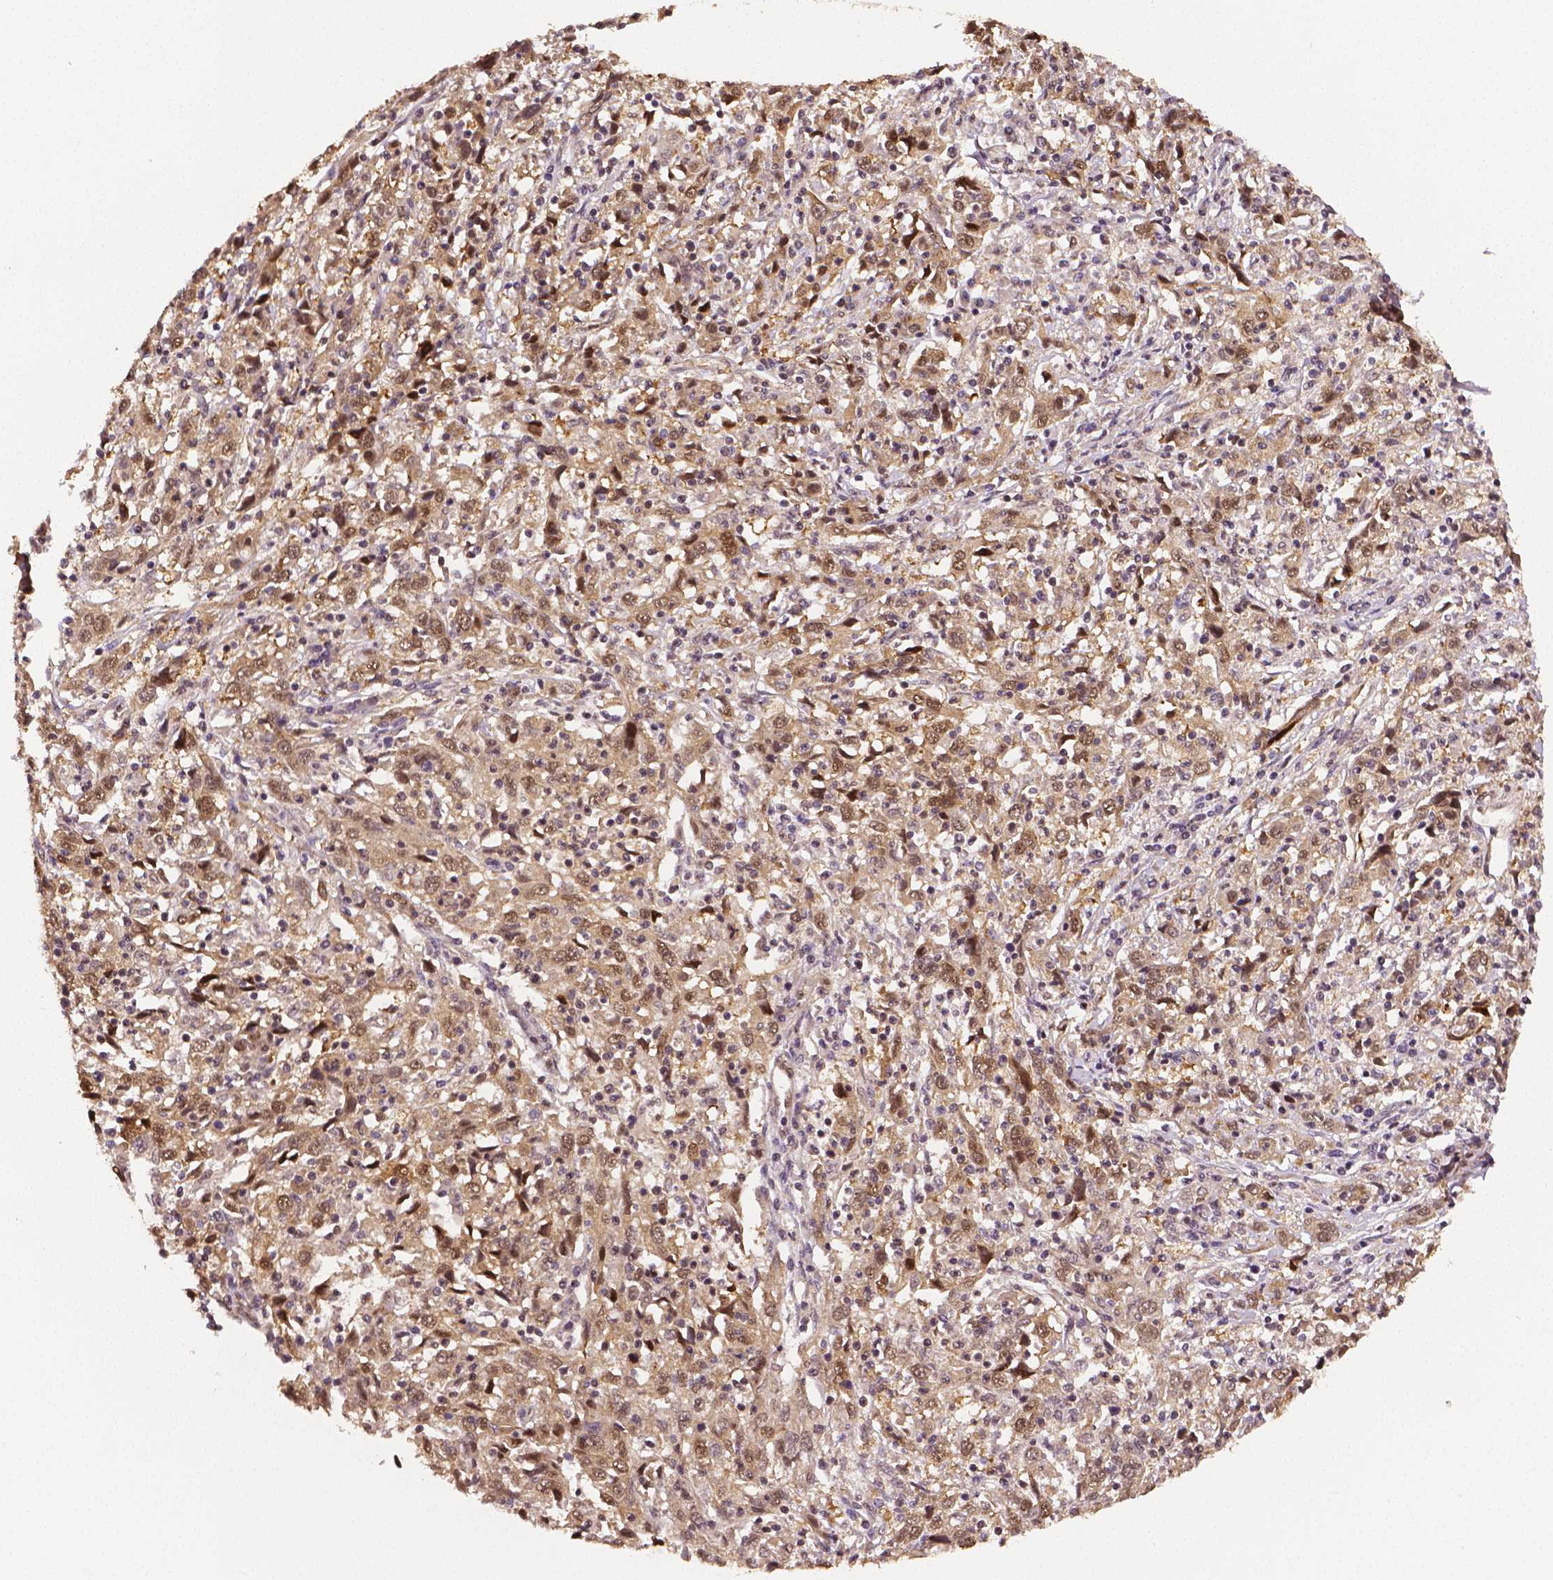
{"staining": {"intensity": "moderate", "quantity": ">75%", "location": "cytoplasmic/membranous,nuclear"}, "tissue": "cervical cancer", "cell_type": "Tumor cells", "image_type": "cancer", "snomed": [{"axis": "morphology", "description": "Squamous cell carcinoma, NOS"}, {"axis": "topography", "description": "Cervix"}], "caption": "Tumor cells reveal medium levels of moderate cytoplasmic/membranous and nuclear expression in approximately >75% of cells in human cervical cancer (squamous cell carcinoma).", "gene": "STAT3", "patient": {"sex": "female", "age": 46}}